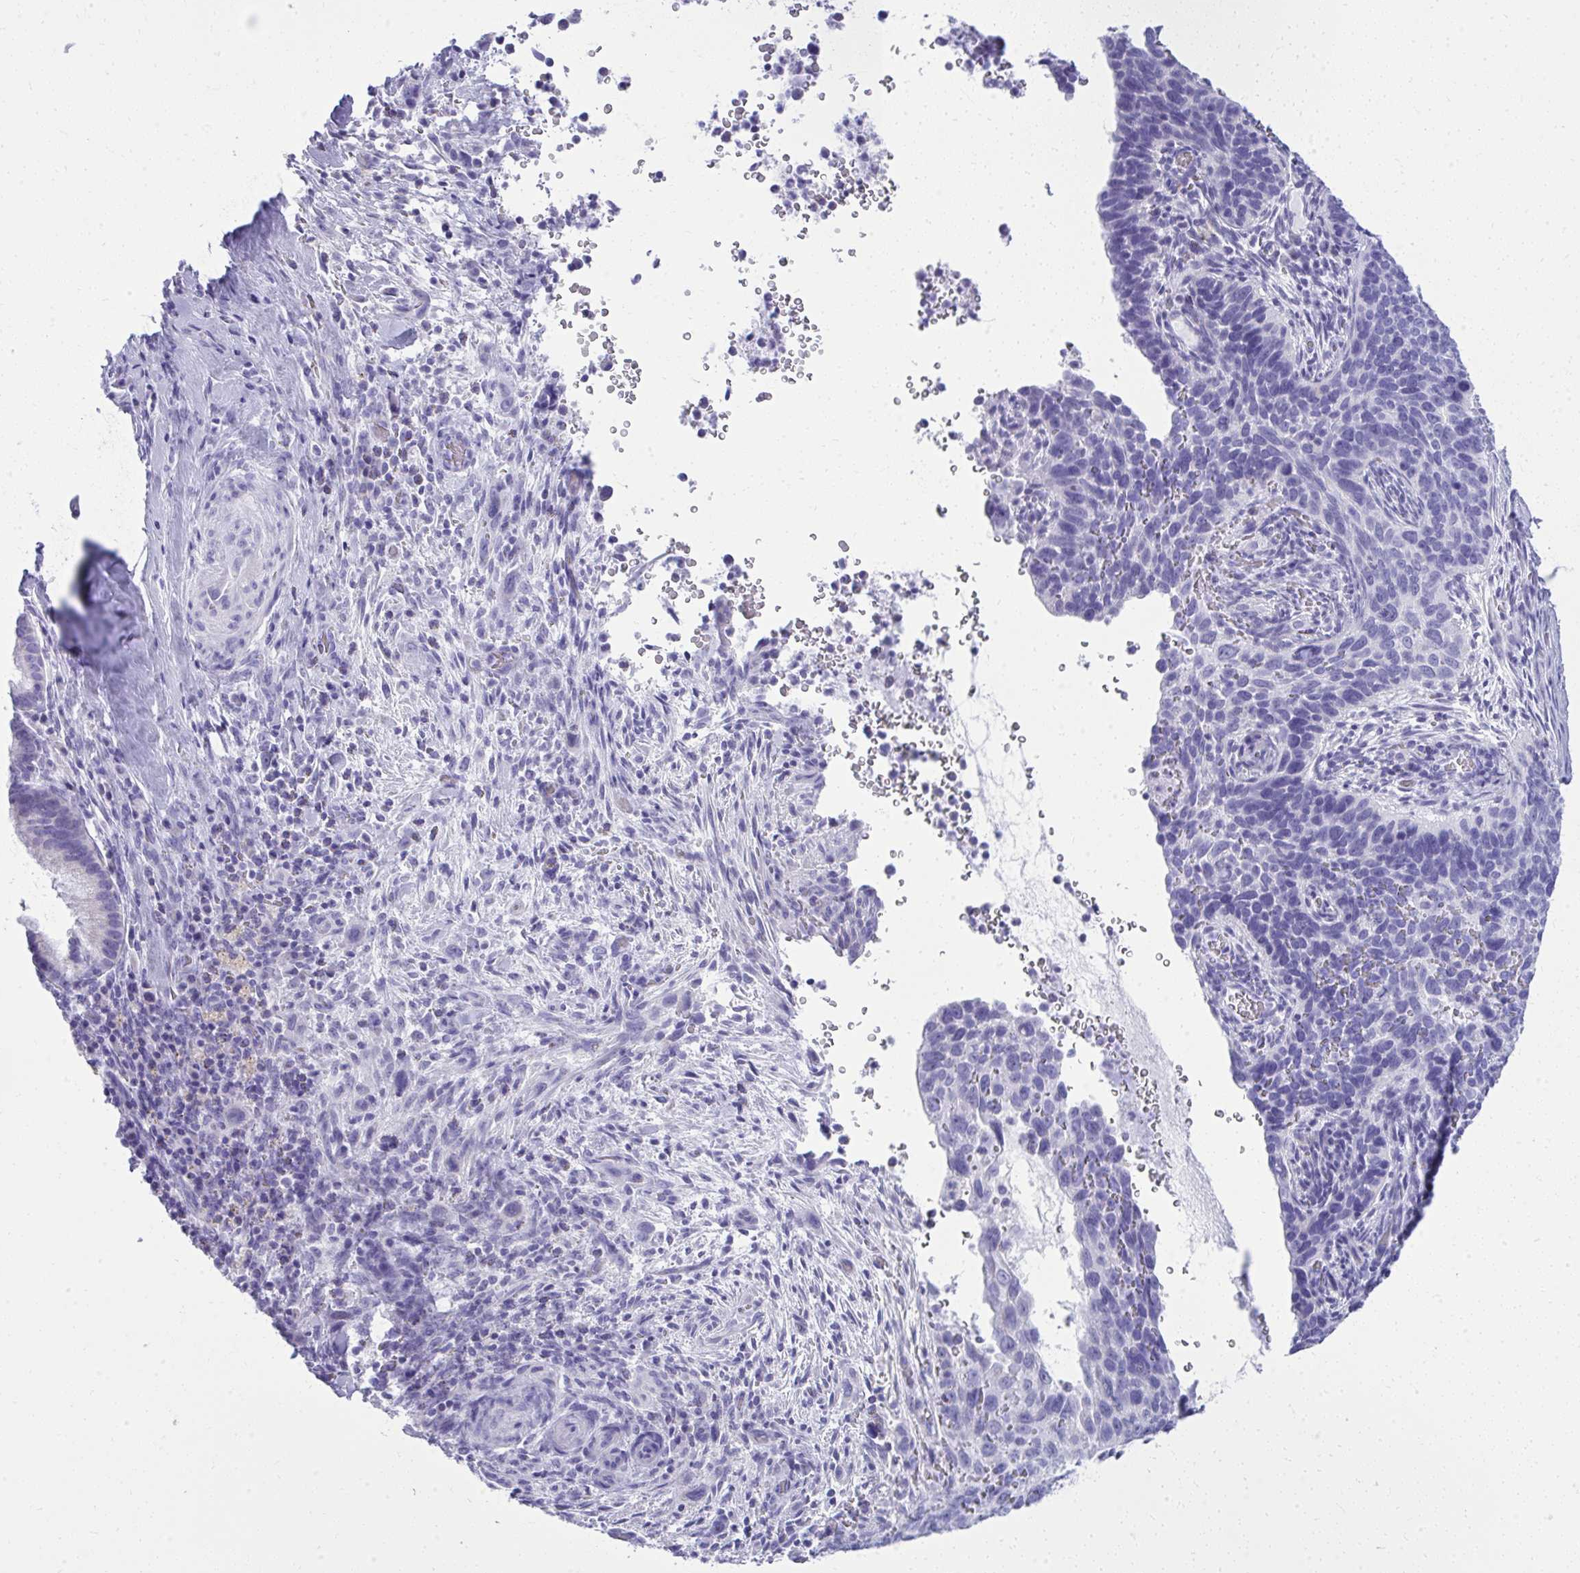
{"staining": {"intensity": "negative", "quantity": "none", "location": "none"}, "tissue": "cervical cancer", "cell_type": "Tumor cells", "image_type": "cancer", "snomed": [{"axis": "morphology", "description": "Squamous cell carcinoma, NOS"}, {"axis": "topography", "description": "Cervix"}], "caption": "A high-resolution micrograph shows immunohistochemistry staining of cervical squamous cell carcinoma, which exhibits no significant staining in tumor cells.", "gene": "RALYL", "patient": {"sex": "female", "age": 51}}